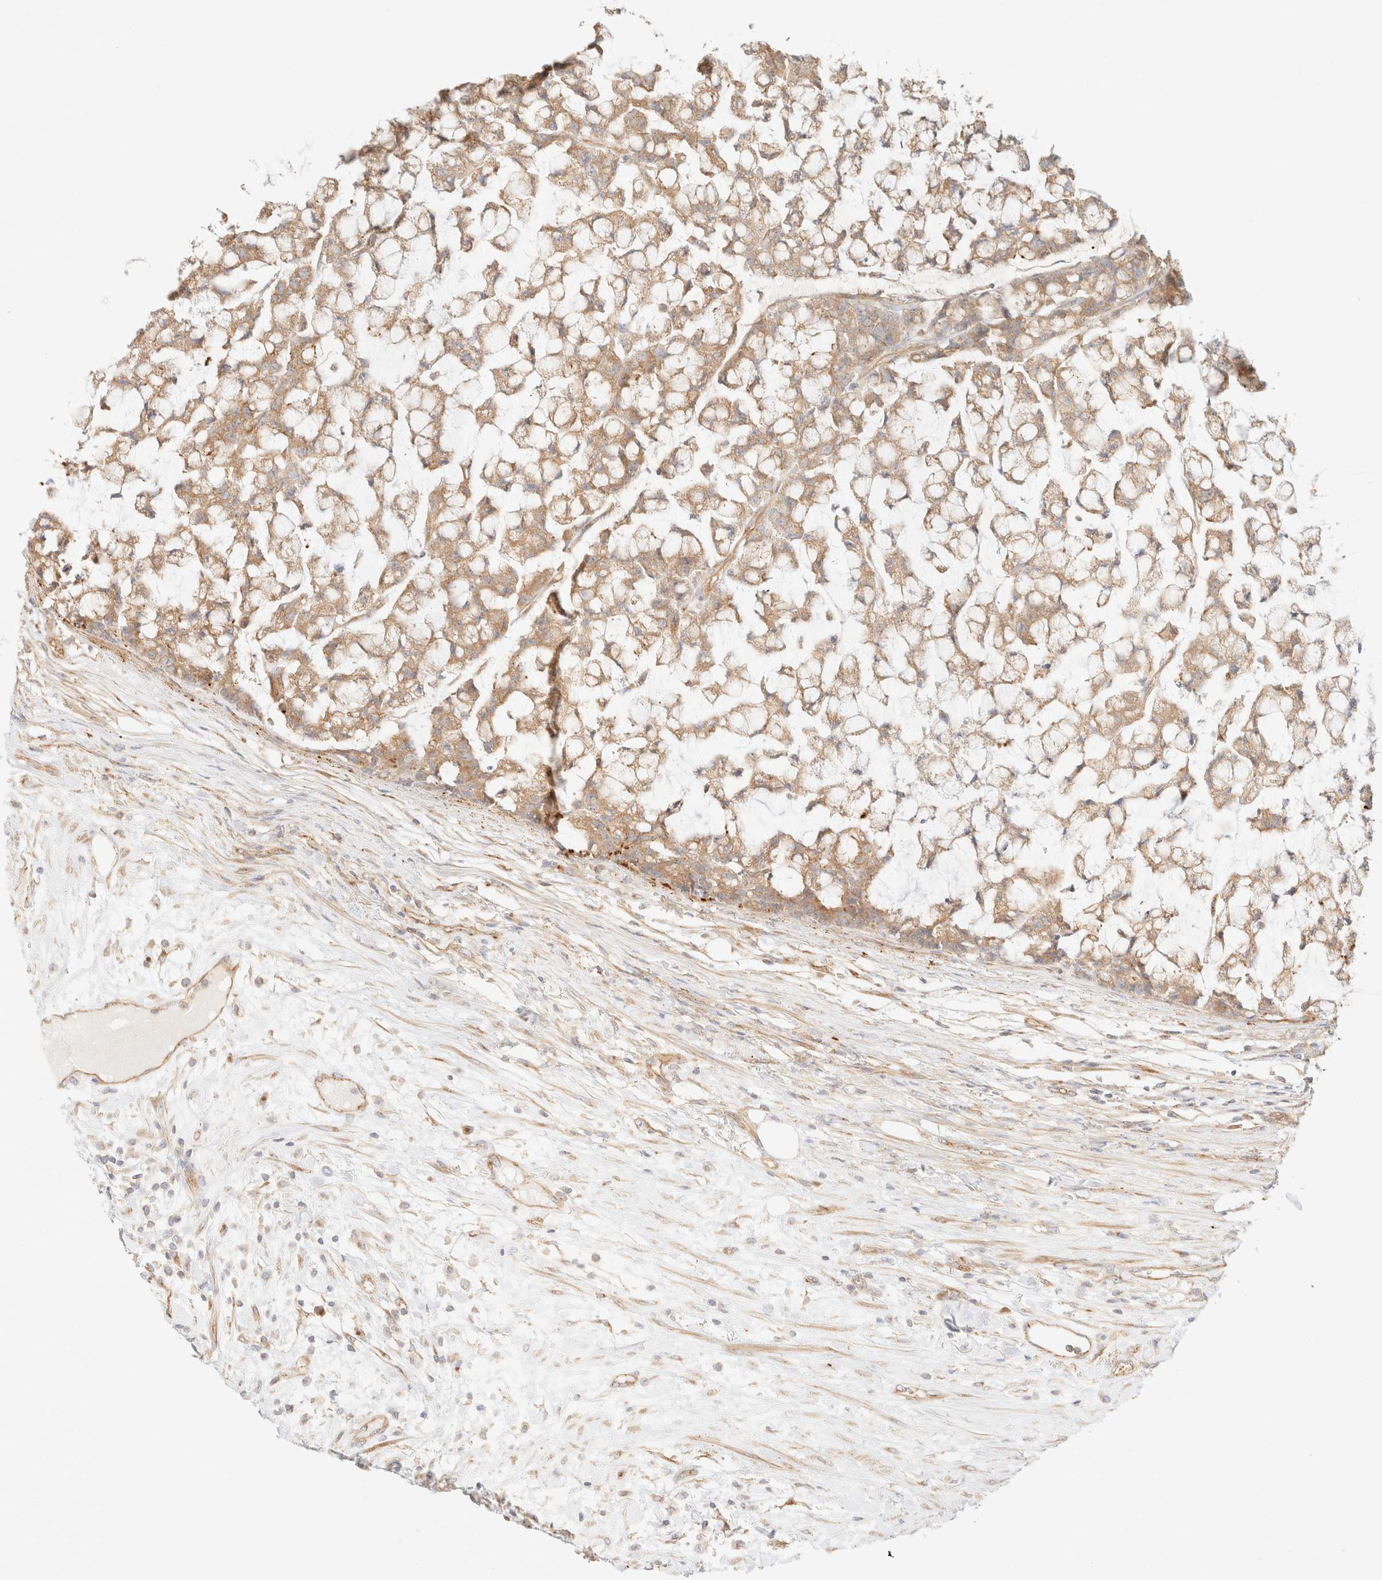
{"staining": {"intensity": "moderate", "quantity": ">75%", "location": "cytoplasmic/membranous"}, "tissue": "colorectal cancer", "cell_type": "Tumor cells", "image_type": "cancer", "snomed": [{"axis": "morphology", "description": "Adenocarcinoma, NOS"}, {"axis": "topography", "description": "Colon"}], "caption": "DAB immunohistochemical staining of human colorectal cancer demonstrates moderate cytoplasmic/membranous protein staining in approximately >75% of tumor cells. Using DAB (3,3'-diaminobenzidine) (brown) and hematoxylin (blue) stains, captured at high magnification using brightfield microscopy.", "gene": "MYO10", "patient": {"sex": "female", "age": 84}}